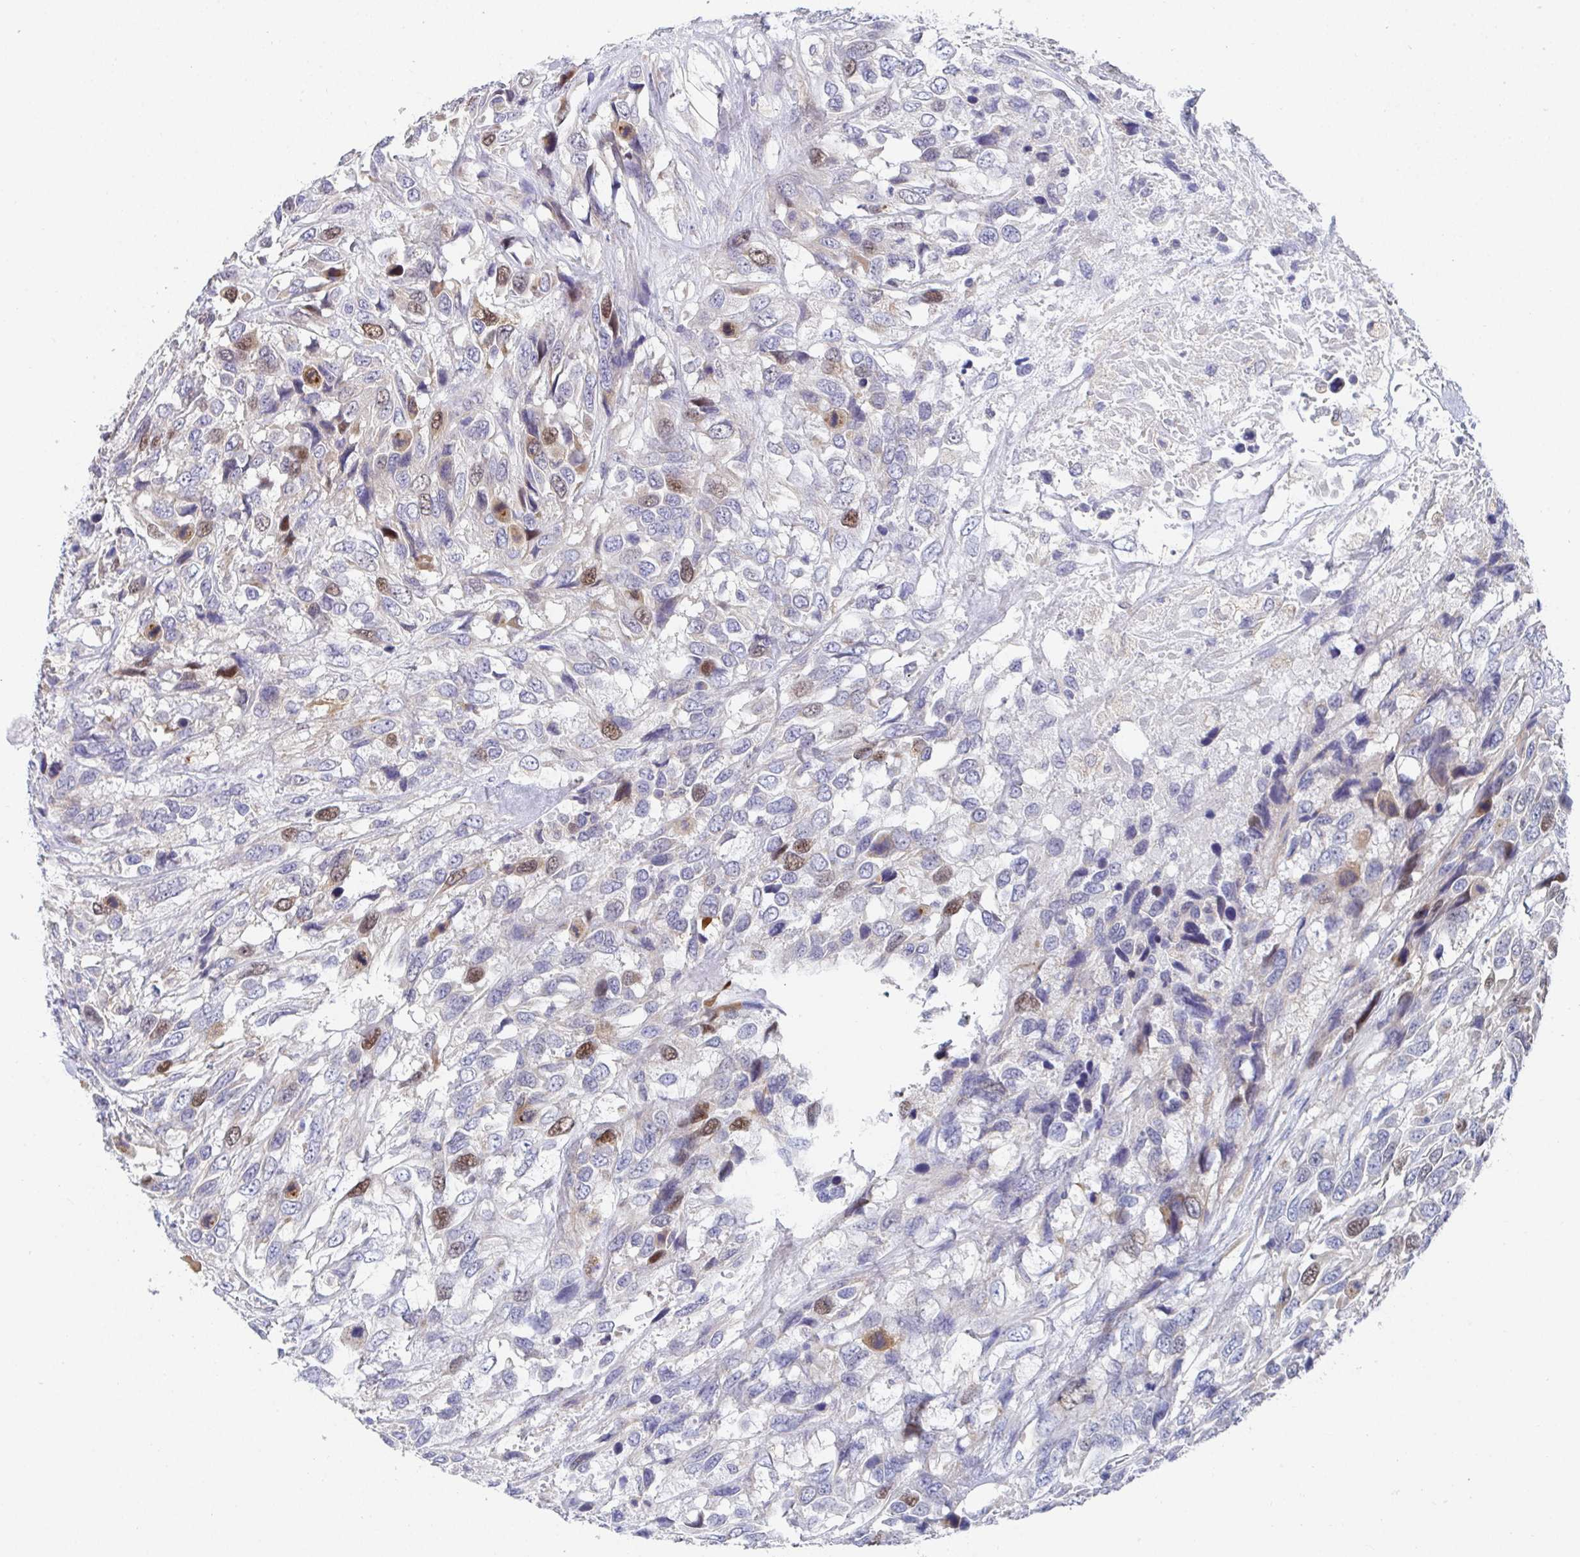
{"staining": {"intensity": "moderate", "quantity": "<25%", "location": "nuclear"}, "tissue": "urothelial cancer", "cell_type": "Tumor cells", "image_type": "cancer", "snomed": [{"axis": "morphology", "description": "Urothelial carcinoma, High grade"}, {"axis": "topography", "description": "Urinary bladder"}], "caption": "Protein expression analysis of human urothelial cancer reveals moderate nuclear positivity in approximately <25% of tumor cells.", "gene": "ATP5F1C", "patient": {"sex": "female", "age": 70}}